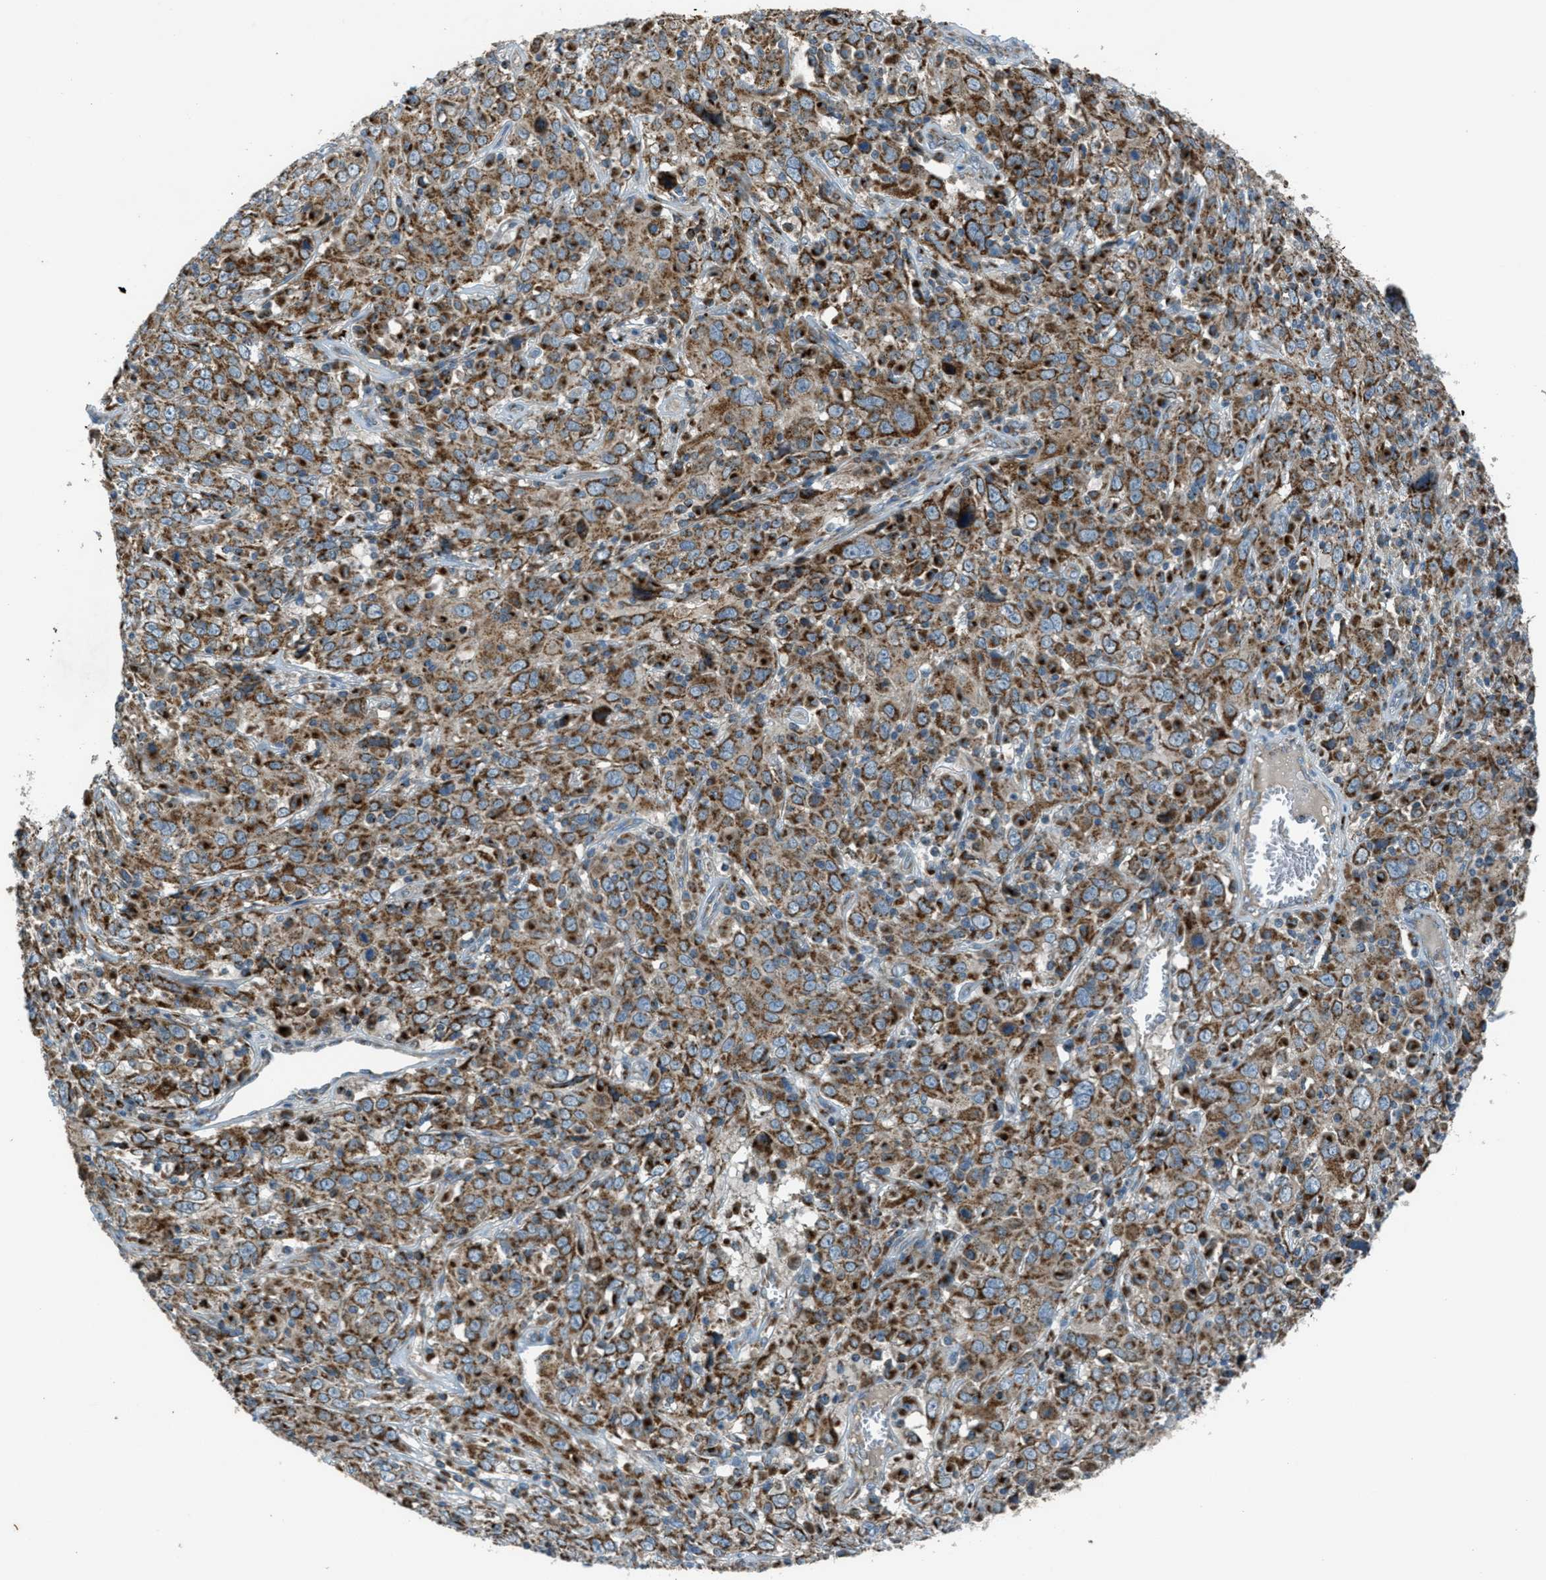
{"staining": {"intensity": "moderate", "quantity": ">75%", "location": "cytoplasmic/membranous"}, "tissue": "cervical cancer", "cell_type": "Tumor cells", "image_type": "cancer", "snomed": [{"axis": "morphology", "description": "Squamous cell carcinoma, NOS"}, {"axis": "topography", "description": "Cervix"}], "caption": "Cervical cancer stained with a protein marker displays moderate staining in tumor cells.", "gene": "BCKDK", "patient": {"sex": "female", "age": 46}}